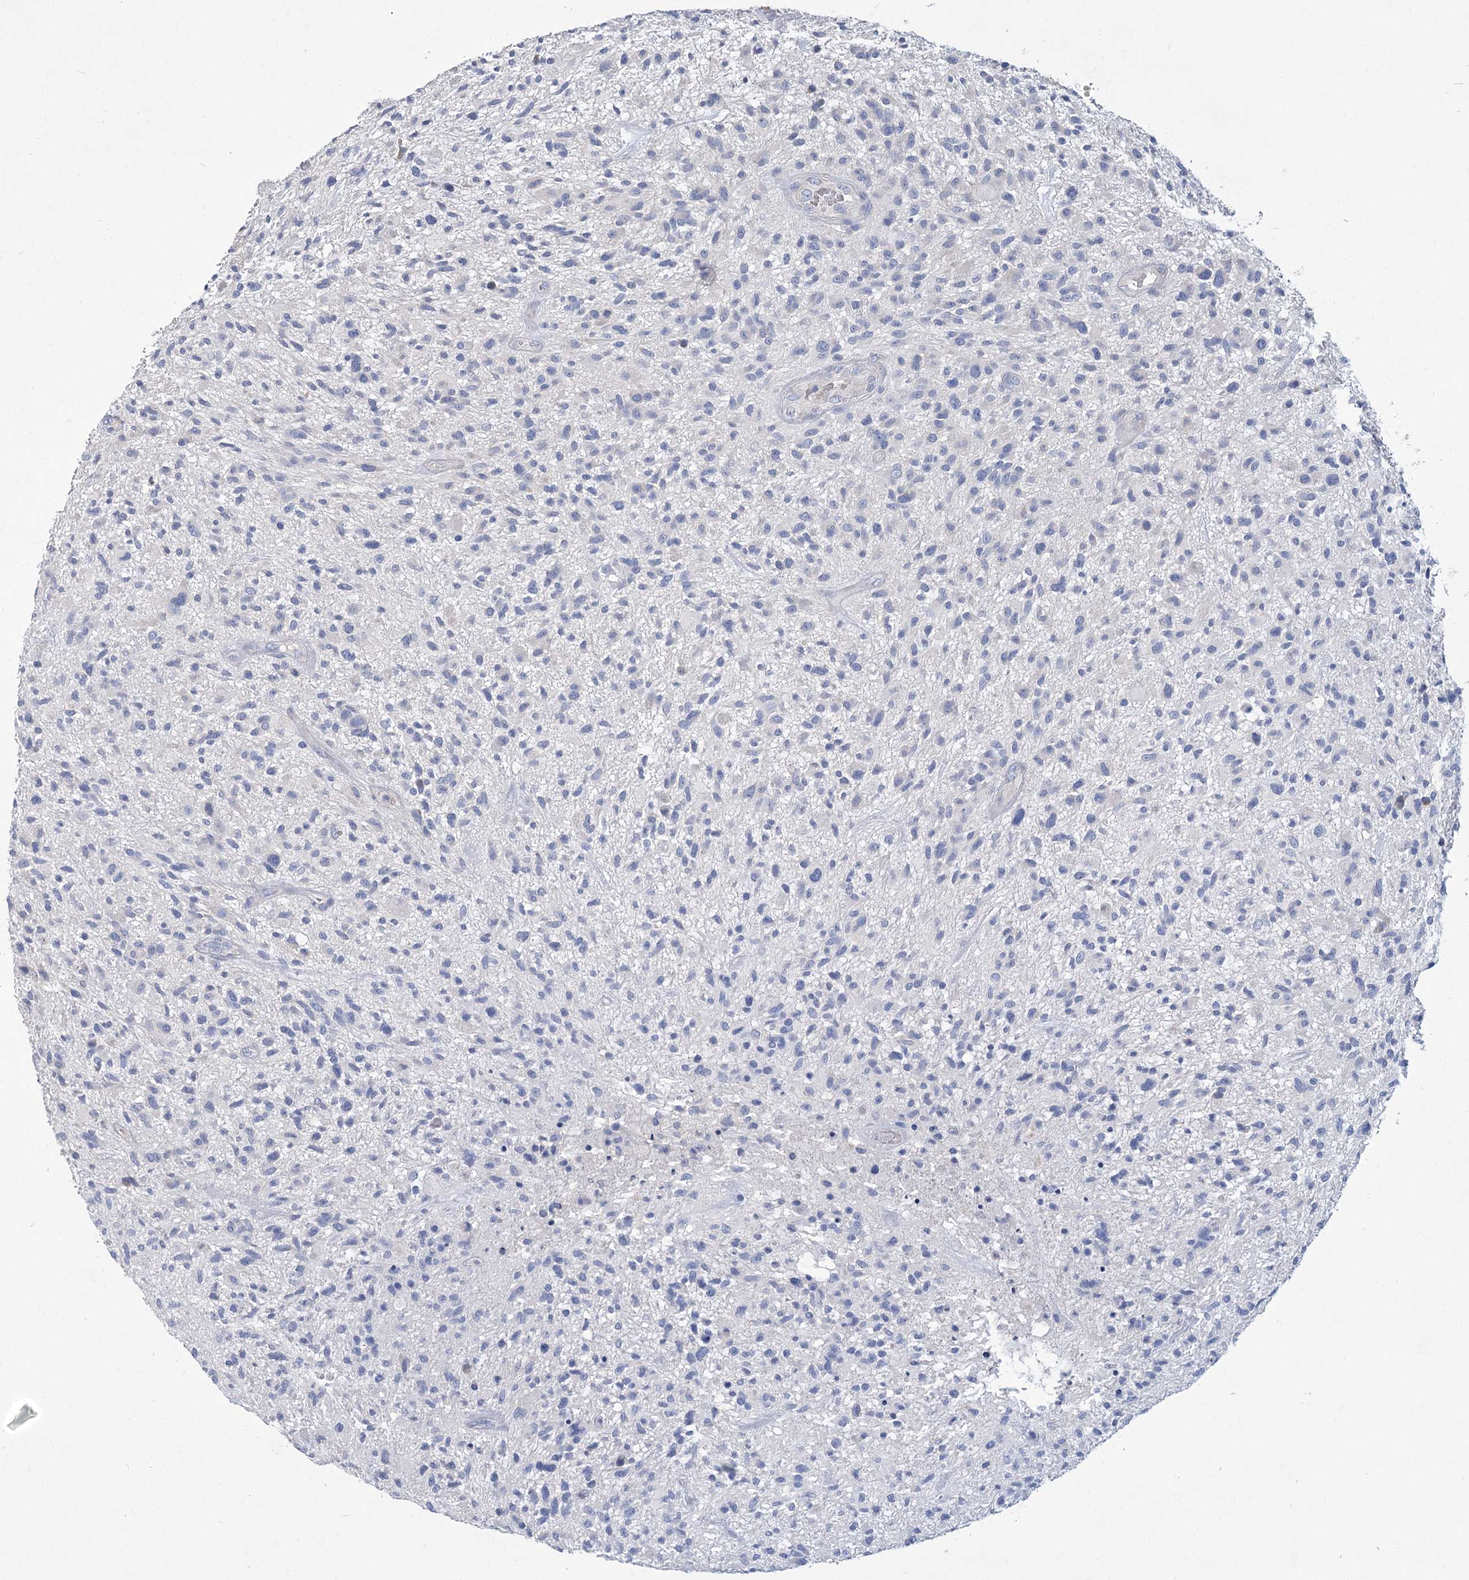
{"staining": {"intensity": "negative", "quantity": "none", "location": "none"}, "tissue": "glioma", "cell_type": "Tumor cells", "image_type": "cancer", "snomed": [{"axis": "morphology", "description": "Glioma, malignant, High grade"}, {"axis": "topography", "description": "Brain"}], "caption": "Immunohistochemical staining of glioma reveals no significant expression in tumor cells.", "gene": "SLC9A3", "patient": {"sex": "male", "age": 47}}